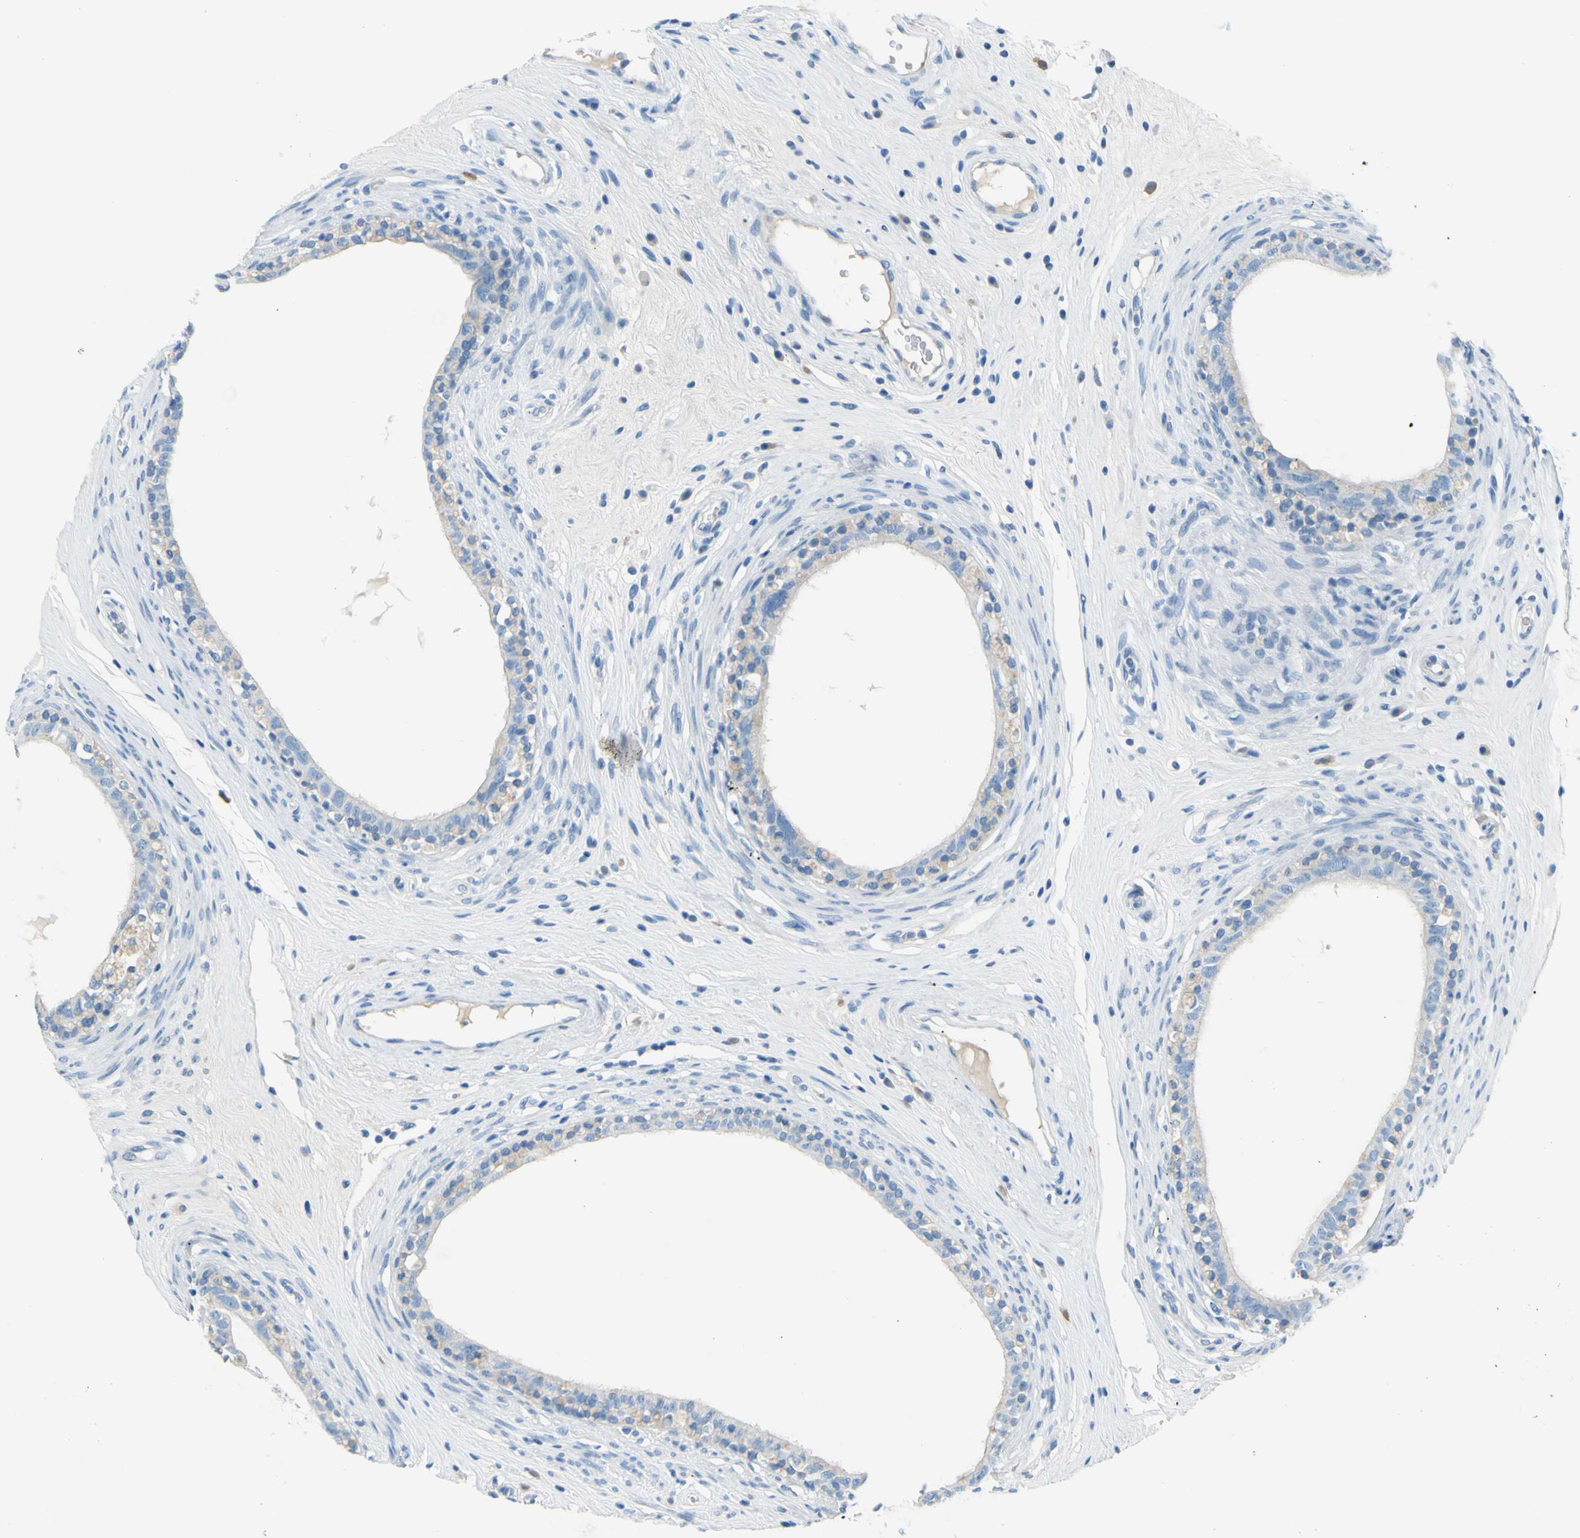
{"staining": {"intensity": "weak", "quantity": "<25%", "location": "cytoplasmic/membranous"}, "tissue": "epididymis", "cell_type": "Glandular cells", "image_type": "normal", "snomed": [{"axis": "morphology", "description": "Normal tissue, NOS"}, {"axis": "morphology", "description": "Inflammation, NOS"}, {"axis": "topography", "description": "Epididymis"}], "caption": "DAB immunohistochemical staining of benign epididymis displays no significant staining in glandular cells. The staining is performed using DAB (3,3'-diaminobenzidine) brown chromogen with nuclei counter-stained in using hematoxylin.", "gene": "DCT", "patient": {"sex": "male", "age": 84}}